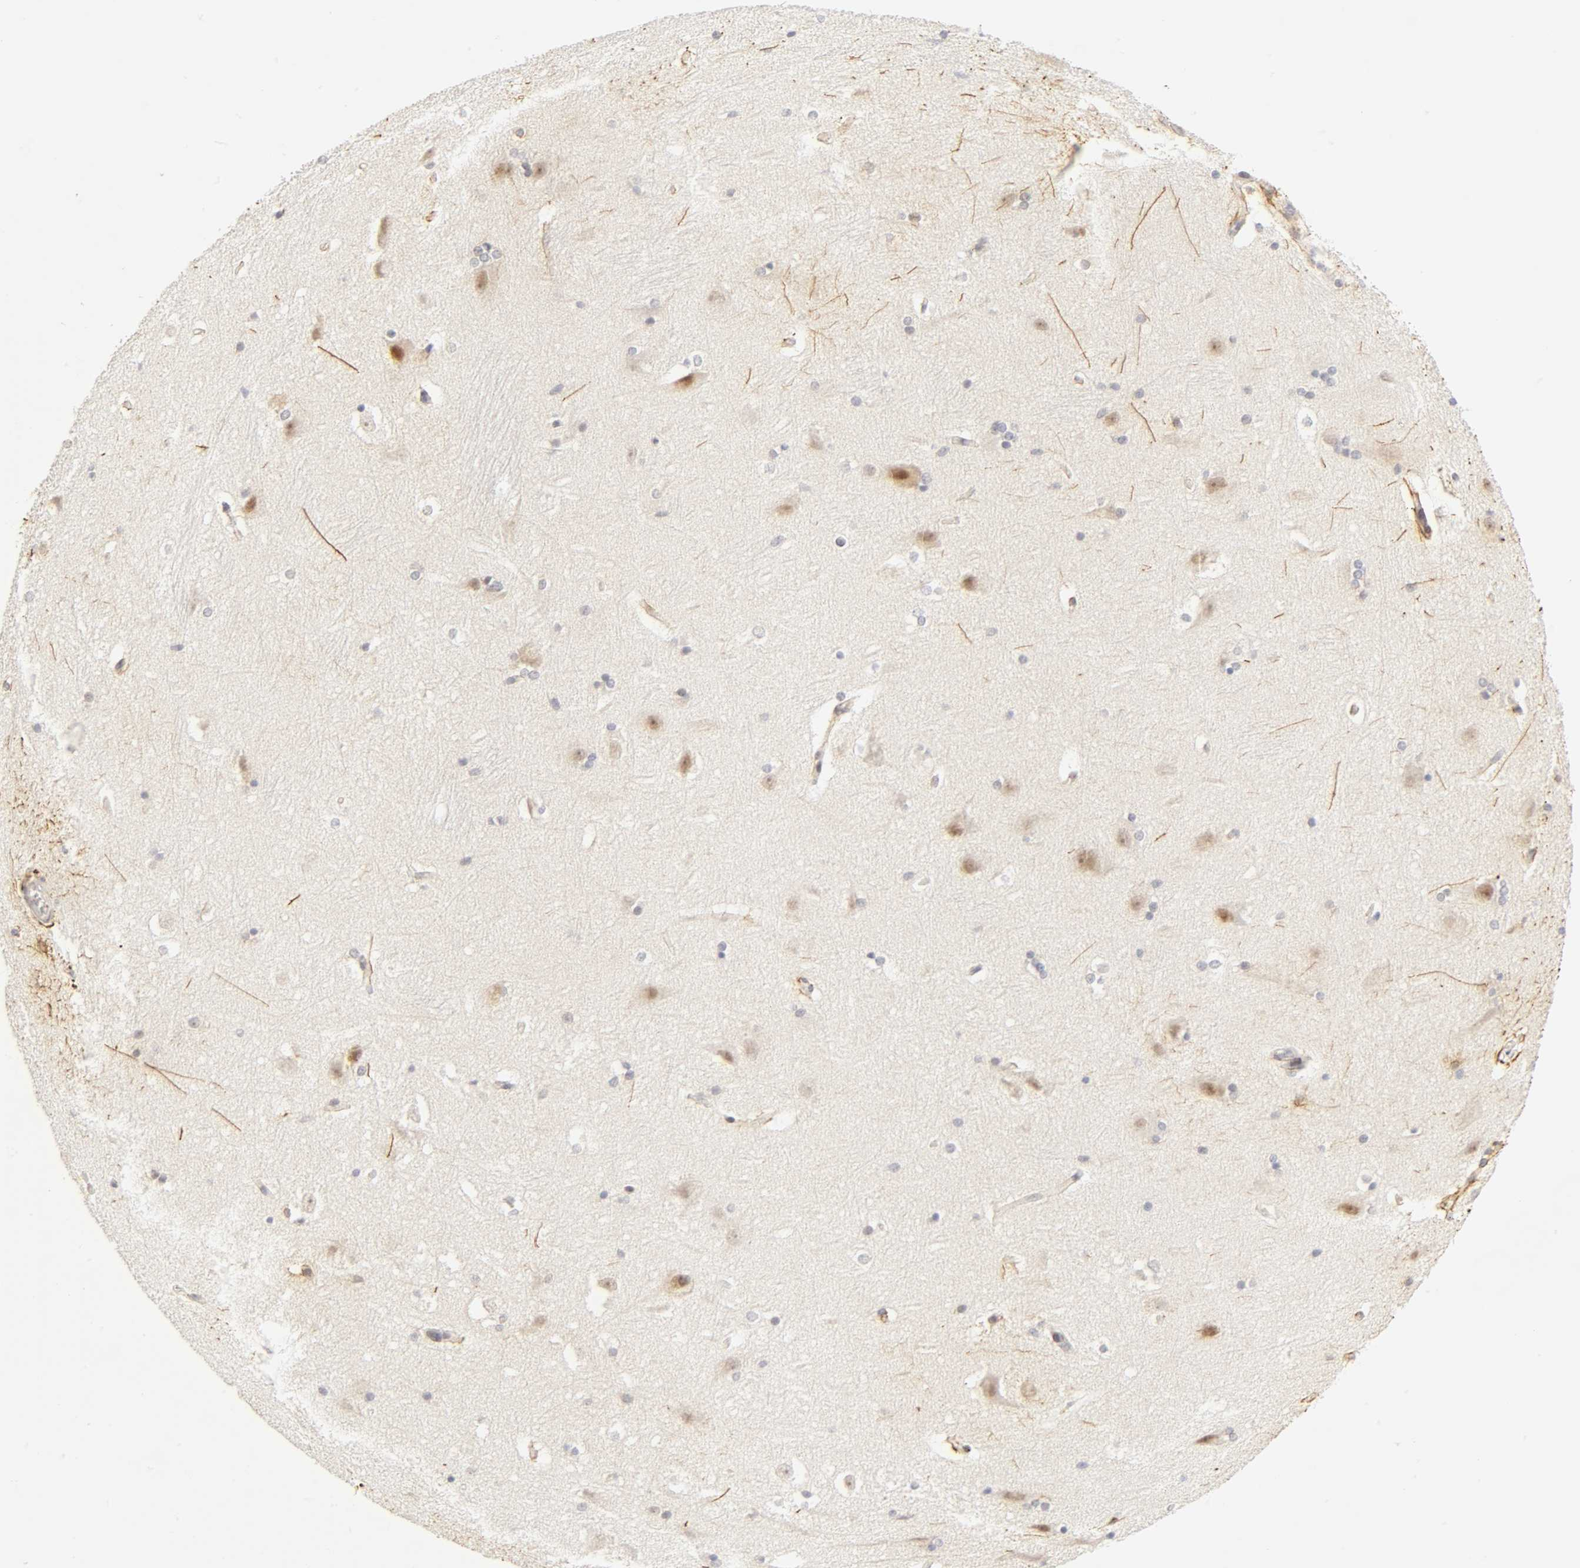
{"staining": {"intensity": "weak", "quantity": "25%-75%", "location": "cytoplasmic/membranous,nuclear"}, "tissue": "hippocampus", "cell_type": "Glial cells", "image_type": "normal", "snomed": [{"axis": "morphology", "description": "Normal tissue, NOS"}, {"axis": "topography", "description": "Hippocampus"}], "caption": "A histopathology image showing weak cytoplasmic/membranous,nuclear positivity in about 25%-75% of glial cells in normal hippocampus, as visualized by brown immunohistochemical staining.", "gene": "MNAT1", "patient": {"sex": "female", "age": 19}}